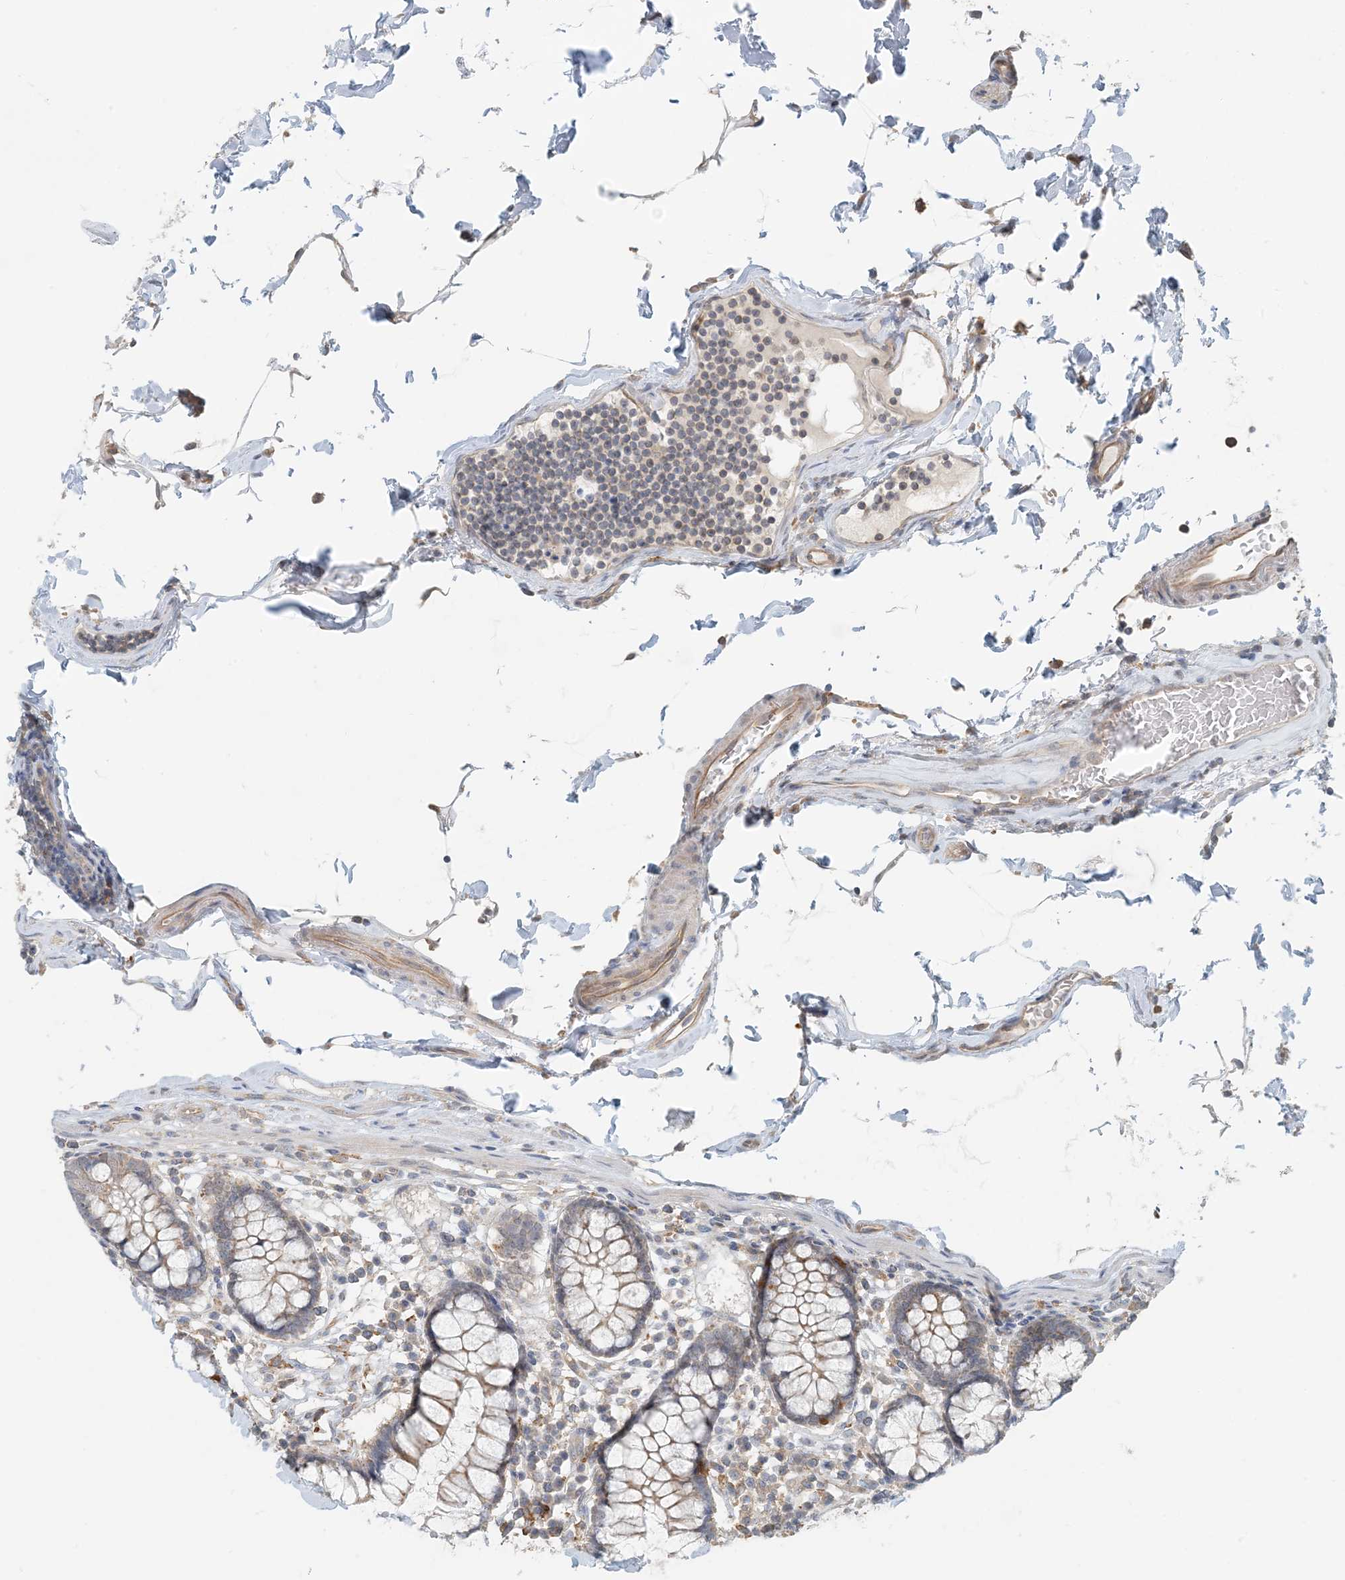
{"staining": {"intensity": "moderate", "quantity": "25%-75%", "location": "cytoplasmic/membranous"}, "tissue": "colon", "cell_type": "Endothelial cells", "image_type": "normal", "snomed": [{"axis": "morphology", "description": "Normal tissue, NOS"}, {"axis": "topography", "description": "Colon"}], "caption": "This micrograph displays IHC staining of benign human colon, with medium moderate cytoplasmic/membranous positivity in approximately 25%-75% of endothelial cells.", "gene": "OBI1", "patient": {"sex": "female", "age": 79}}